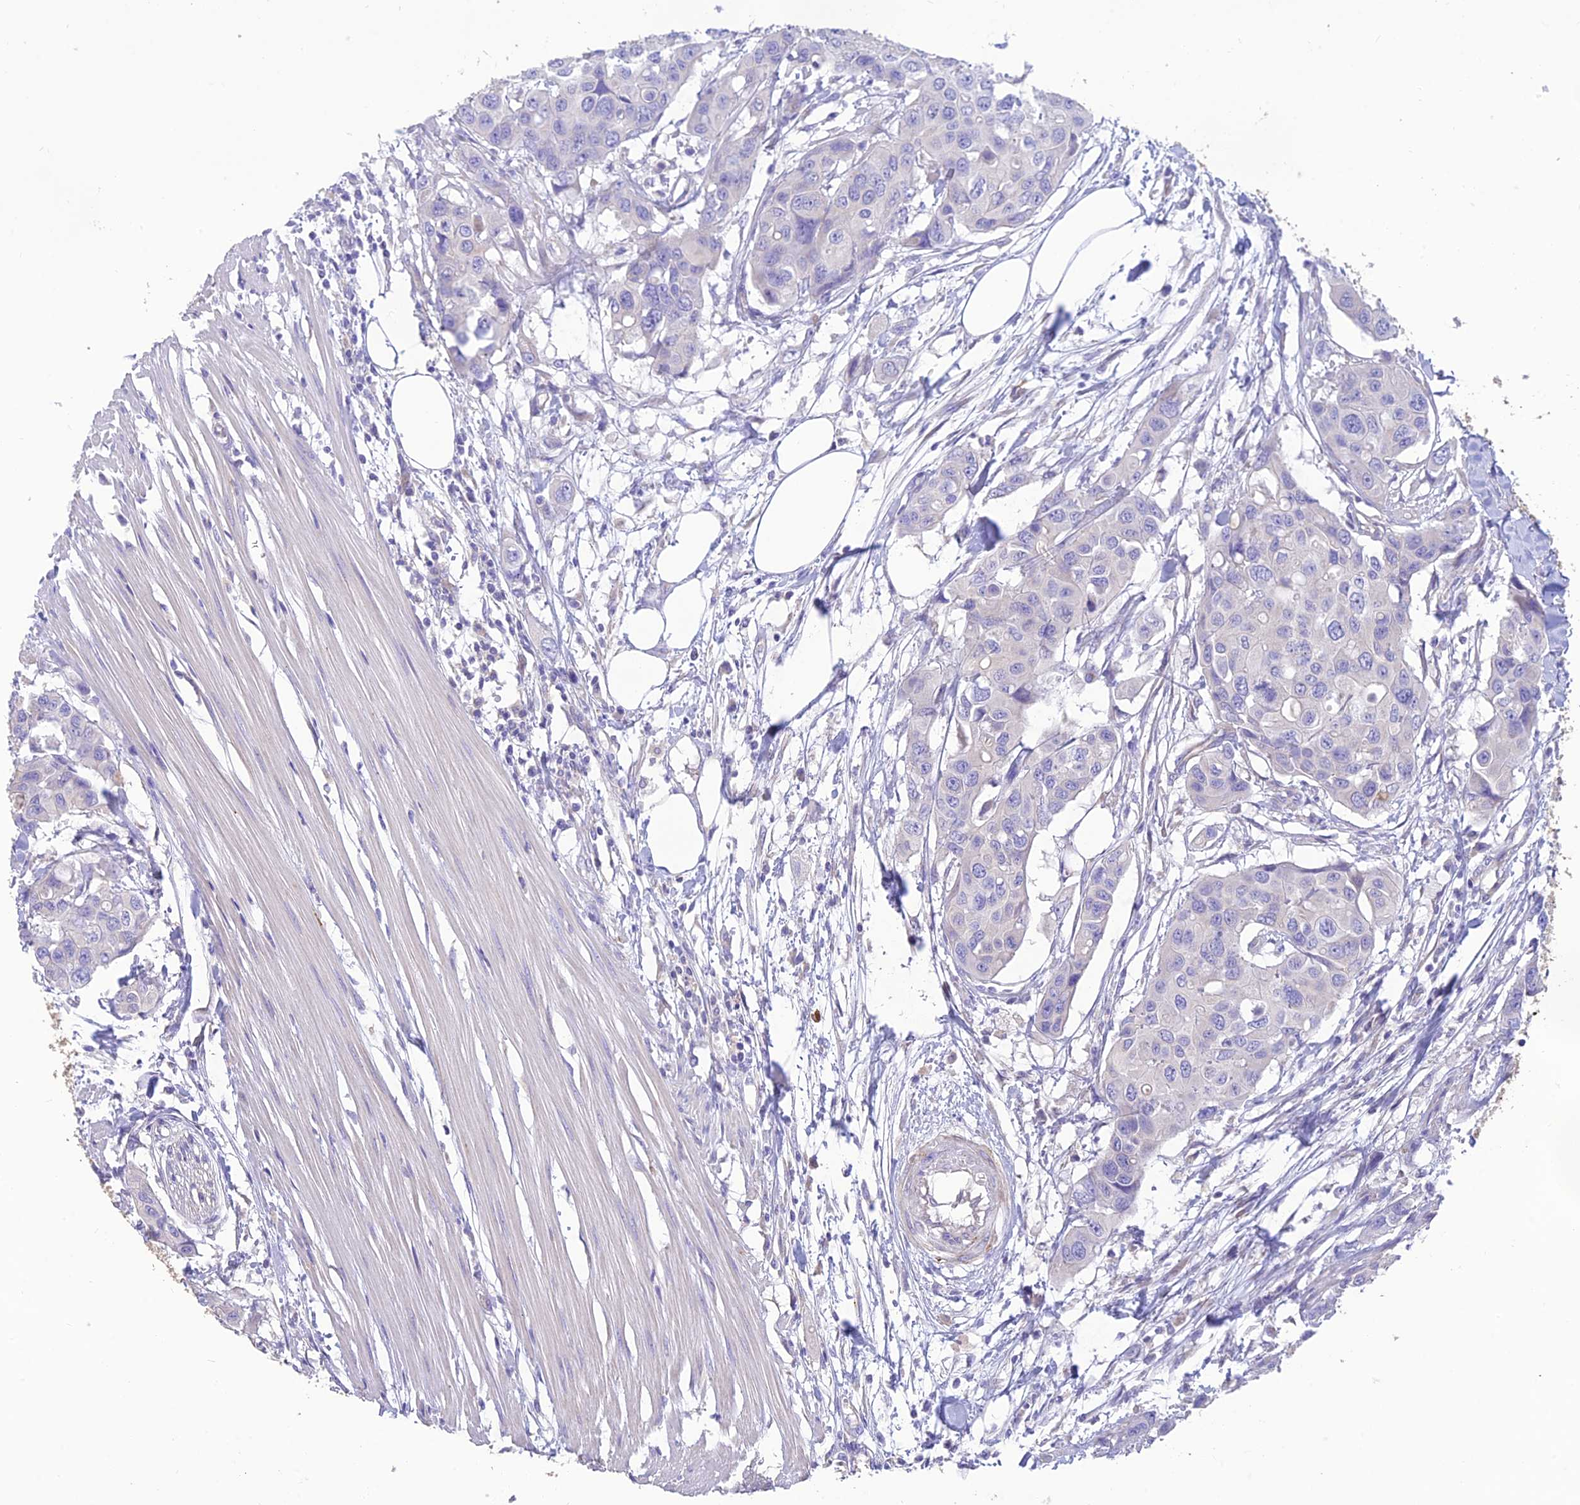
{"staining": {"intensity": "negative", "quantity": "none", "location": "none"}, "tissue": "colorectal cancer", "cell_type": "Tumor cells", "image_type": "cancer", "snomed": [{"axis": "morphology", "description": "Adenocarcinoma, NOS"}, {"axis": "topography", "description": "Colon"}], "caption": "Colorectal cancer was stained to show a protein in brown. There is no significant staining in tumor cells.", "gene": "HSD17B2", "patient": {"sex": "male", "age": 77}}